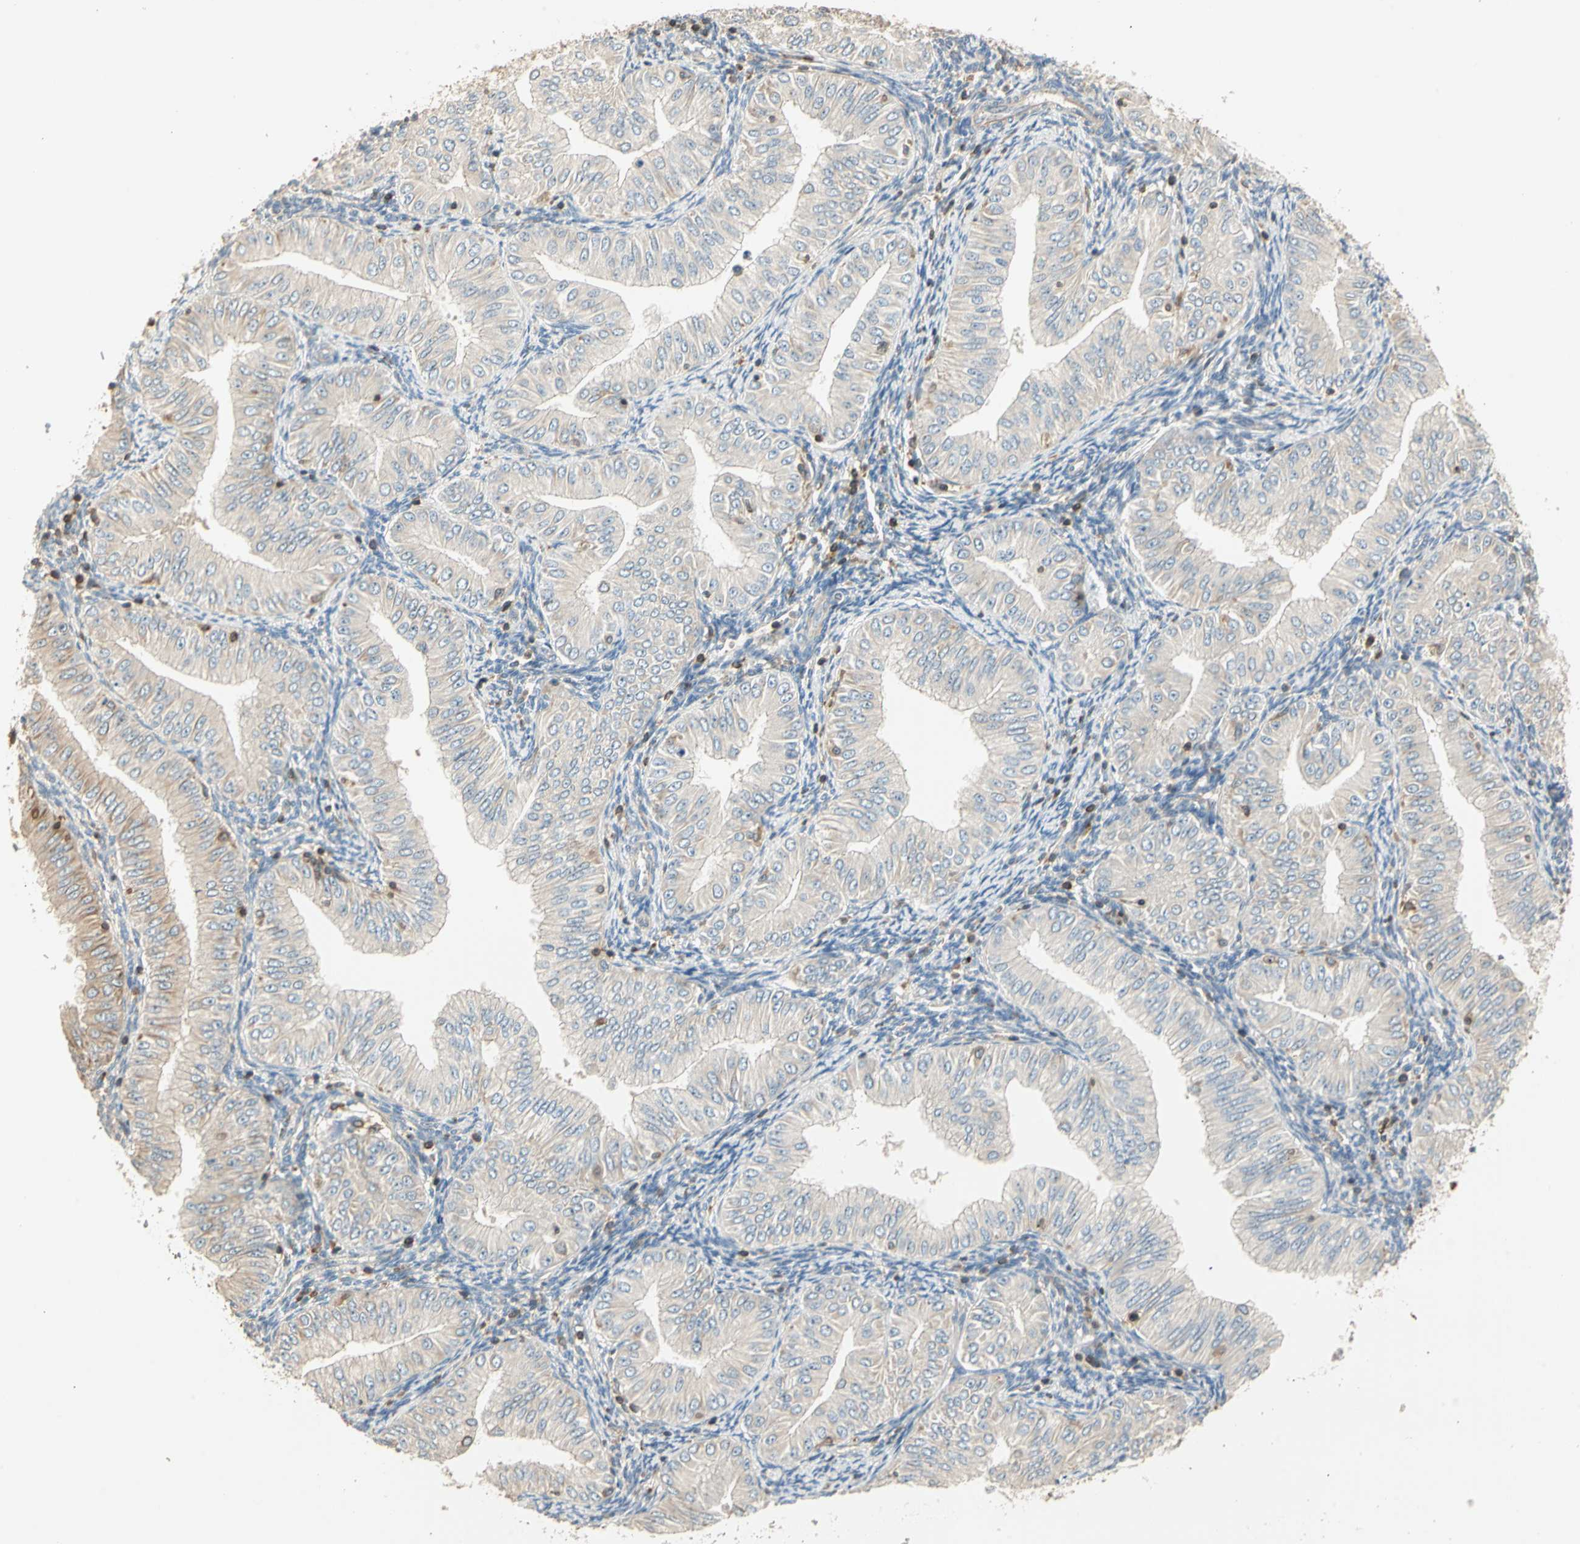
{"staining": {"intensity": "weak", "quantity": "25%-75%", "location": "cytoplasmic/membranous"}, "tissue": "endometrial cancer", "cell_type": "Tumor cells", "image_type": "cancer", "snomed": [{"axis": "morphology", "description": "Normal tissue, NOS"}, {"axis": "morphology", "description": "Adenocarcinoma, NOS"}, {"axis": "topography", "description": "Endometrium"}], "caption": "A histopathology image showing weak cytoplasmic/membranous positivity in approximately 25%-75% of tumor cells in endometrial adenocarcinoma, as visualized by brown immunohistochemical staining.", "gene": "CRLF3", "patient": {"sex": "female", "age": 53}}